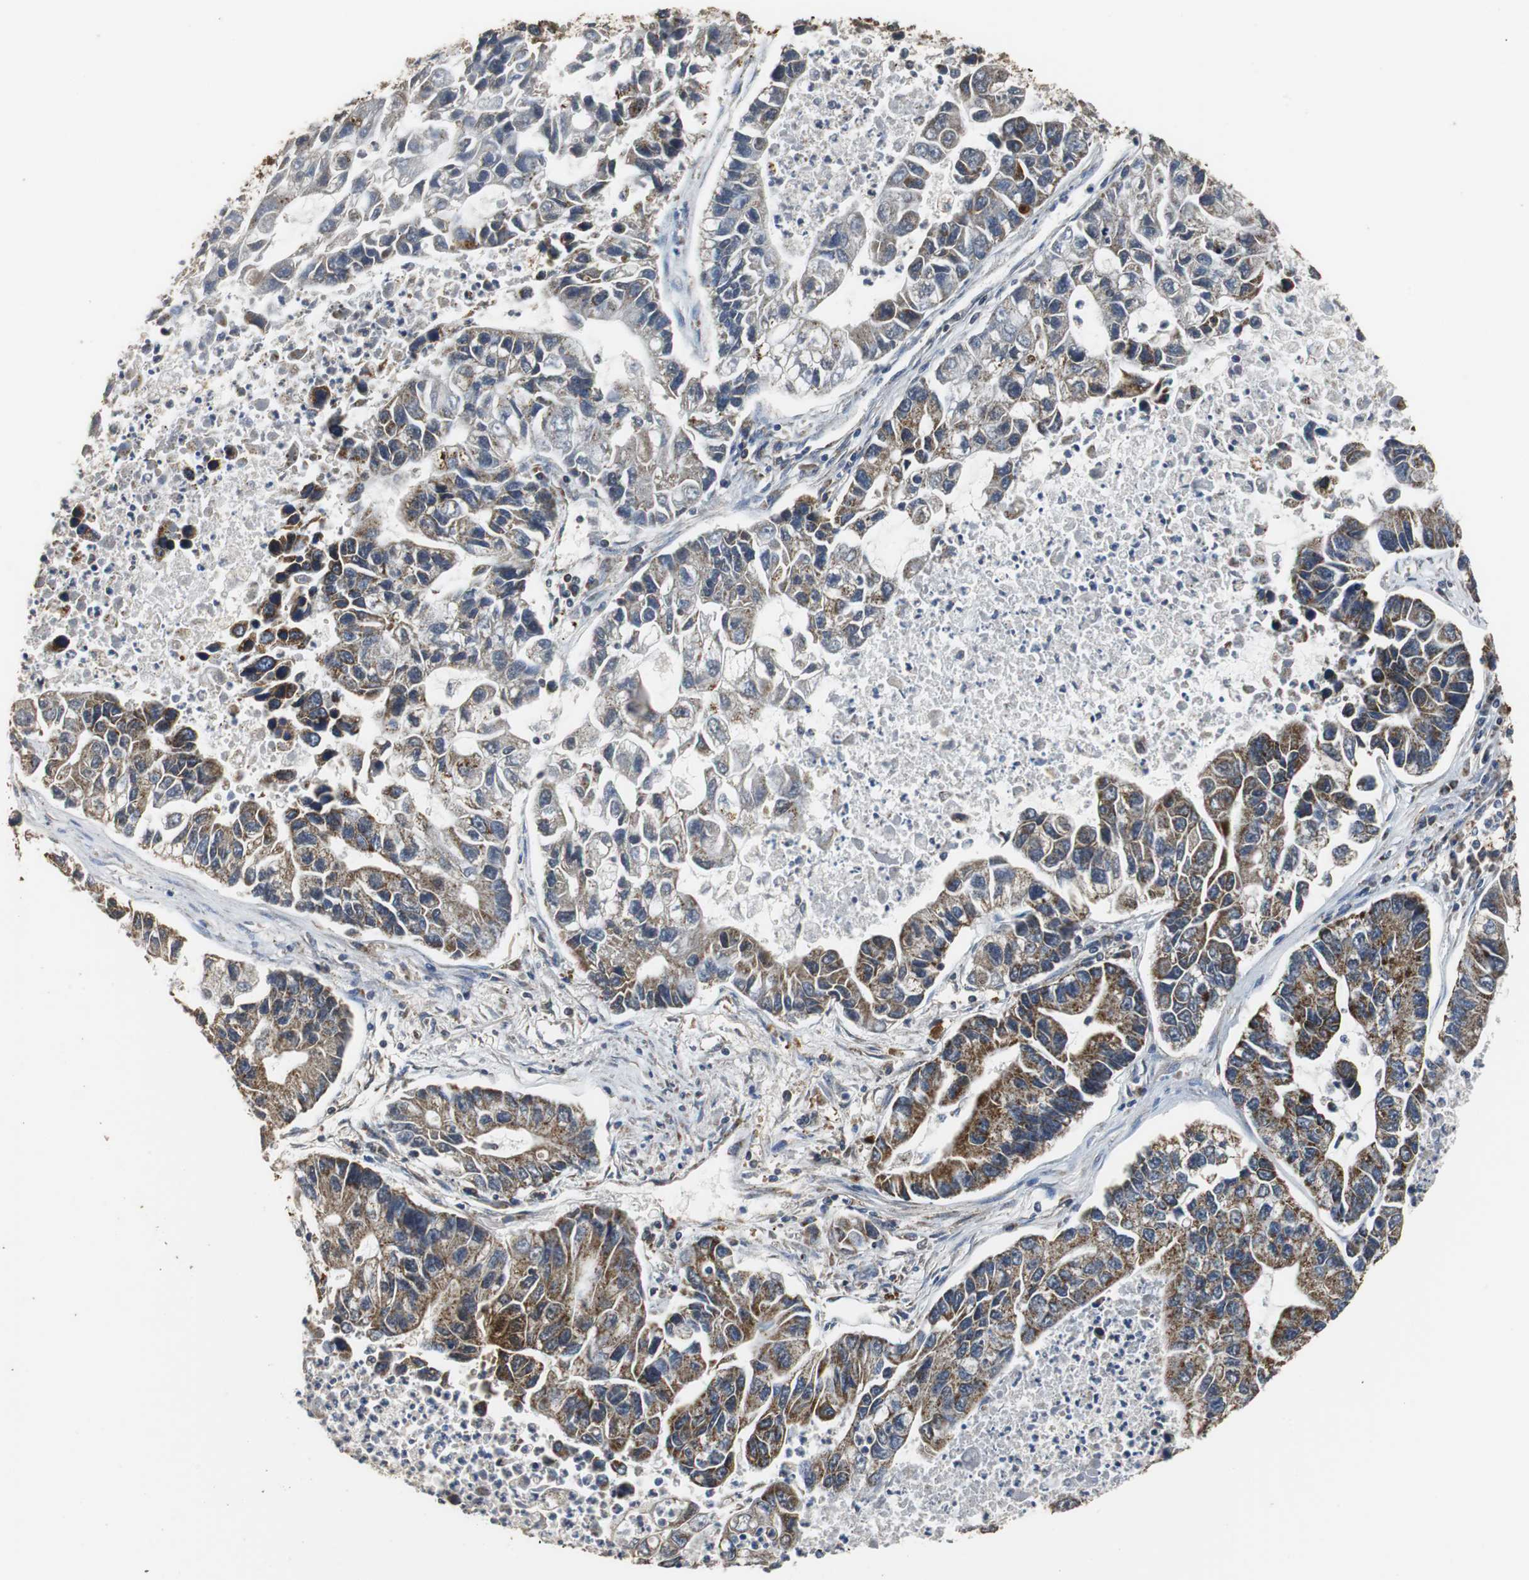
{"staining": {"intensity": "moderate", "quantity": "25%-75%", "location": "cytoplasmic/membranous"}, "tissue": "lung cancer", "cell_type": "Tumor cells", "image_type": "cancer", "snomed": [{"axis": "morphology", "description": "Adenocarcinoma, NOS"}, {"axis": "topography", "description": "Lung"}], "caption": "The immunohistochemical stain labels moderate cytoplasmic/membranous staining in tumor cells of lung adenocarcinoma tissue.", "gene": "NNT", "patient": {"sex": "female", "age": 51}}